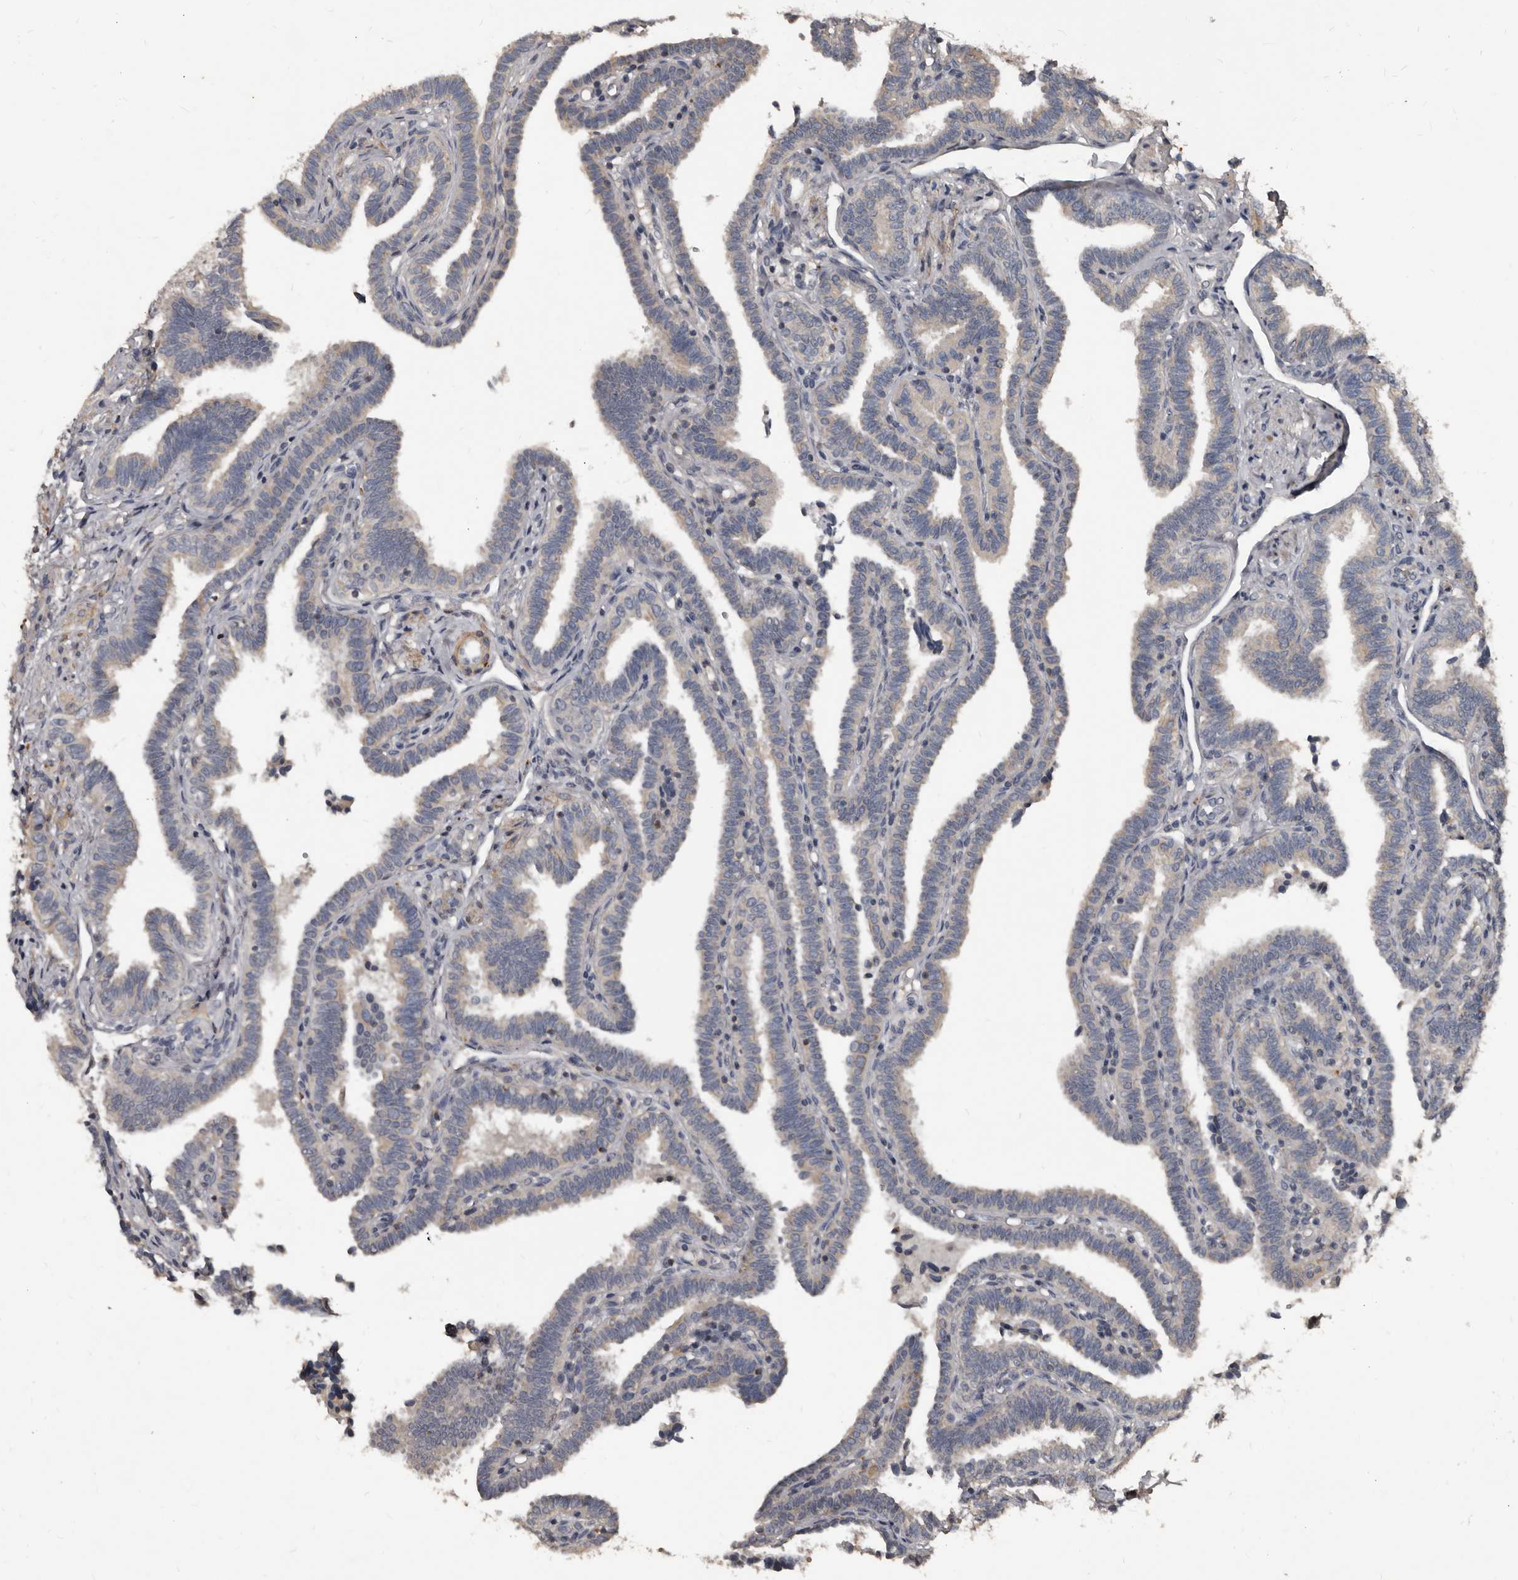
{"staining": {"intensity": "weak", "quantity": "25%-75%", "location": "cytoplasmic/membranous"}, "tissue": "fallopian tube", "cell_type": "Glandular cells", "image_type": "normal", "snomed": [{"axis": "morphology", "description": "Normal tissue, NOS"}, {"axis": "topography", "description": "Fallopian tube"}], "caption": "Fallopian tube stained with DAB immunohistochemistry reveals low levels of weak cytoplasmic/membranous staining in approximately 25%-75% of glandular cells.", "gene": "GREB1", "patient": {"sex": "female", "age": 39}}